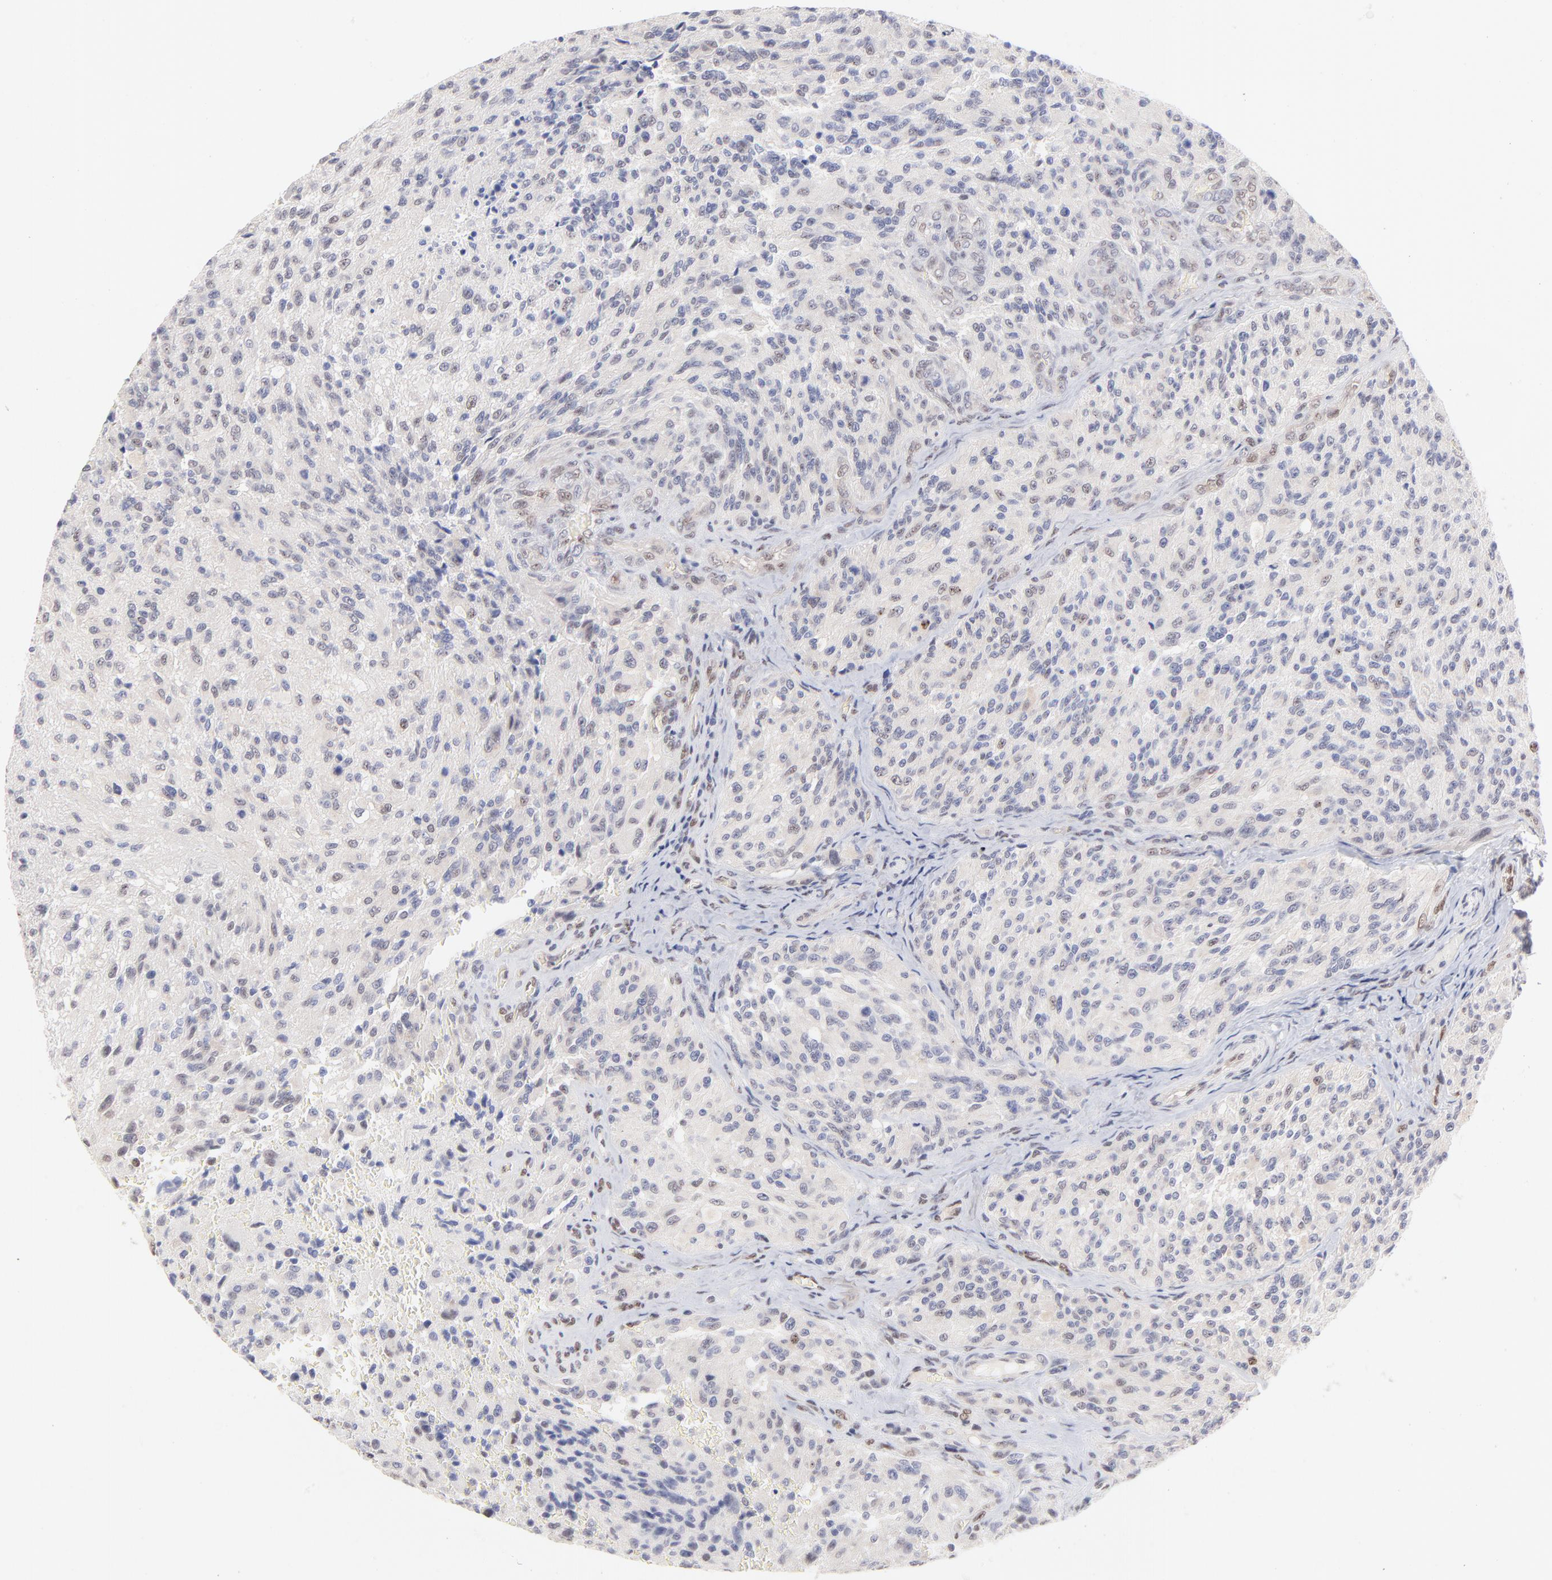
{"staining": {"intensity": "weak", "quantity": "<25%", "location": "nuclear"}, "tissue": "glioma", "cell_type": "Tumor cells", "image_type": "cancer", "snomed": [{"axis": "morphology", "description": "Normal tissue, NOS"}, {"axis": "morphology", "description": "Glioma, malignant, High grade"}, {"axis": "topography", "description": "Cerebral cortex"}], "caption": "Immunohistochemical staining of human malignant glioma (high-grade) exhibits no significant positivity in tumor cells.", "gene": "STAT3", "patient": {"sex": "male", "age": 56}}